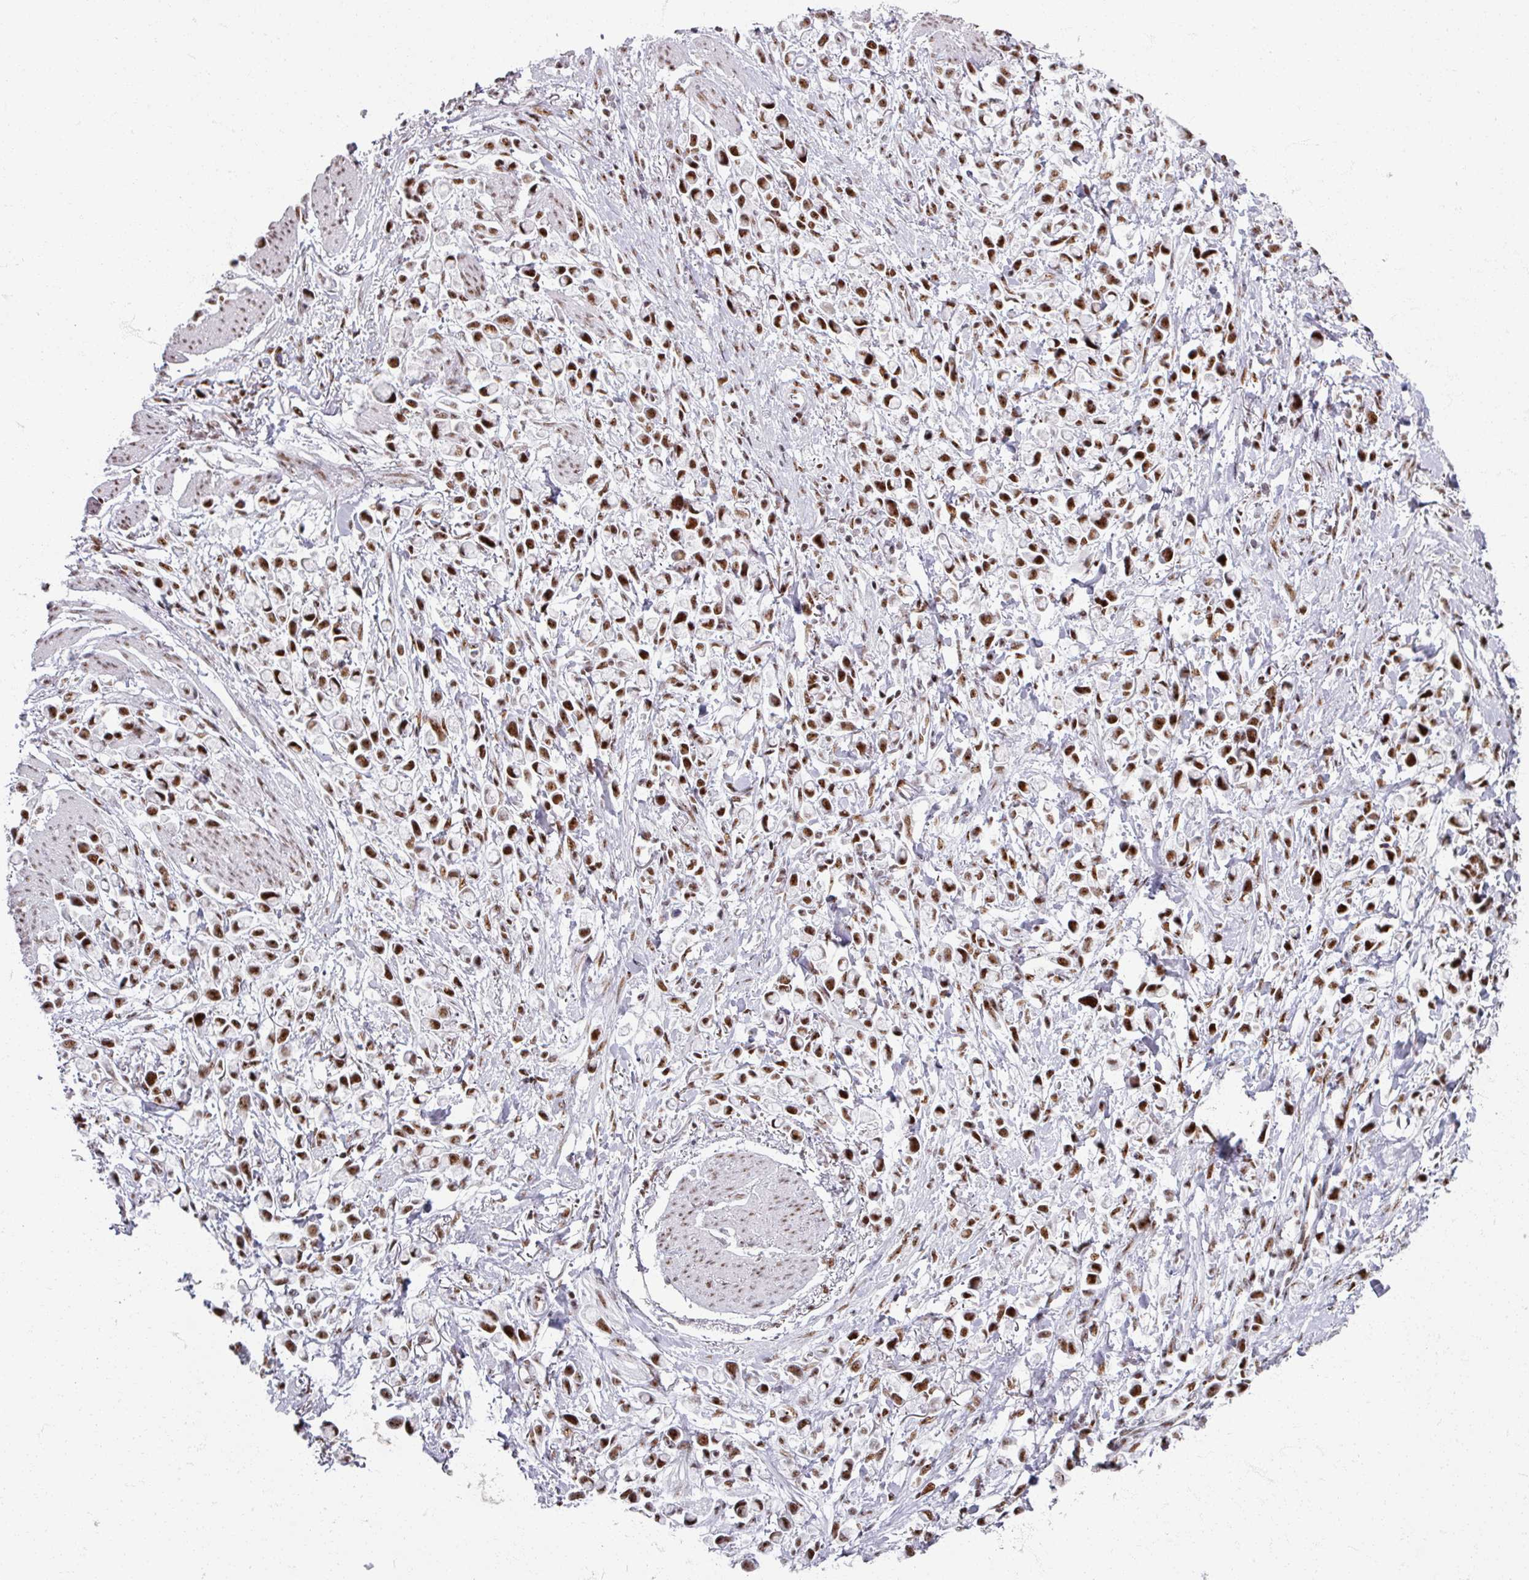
{"staining": {"intensity": "strong", "quantity": ">75%", "location": "nuclear"}, "tissue": "stomach cancer", "cell_type": "Tumor cells", "image_type": "cancer", "snomed": [{"axis": "morphology", "description": "Adenocarcinoma, NOS"}, {"axis": "topography", "description": "Stomach"}], "caption": "DAB (3,3'-diaminobenzidine) immunohistochemical staining of stomach adenocarcinoma shows strong nuclear protein staining in about >75% of tumor cells.", "gene": "ADAR", "patient": {"sex": "female", "age": 81}}